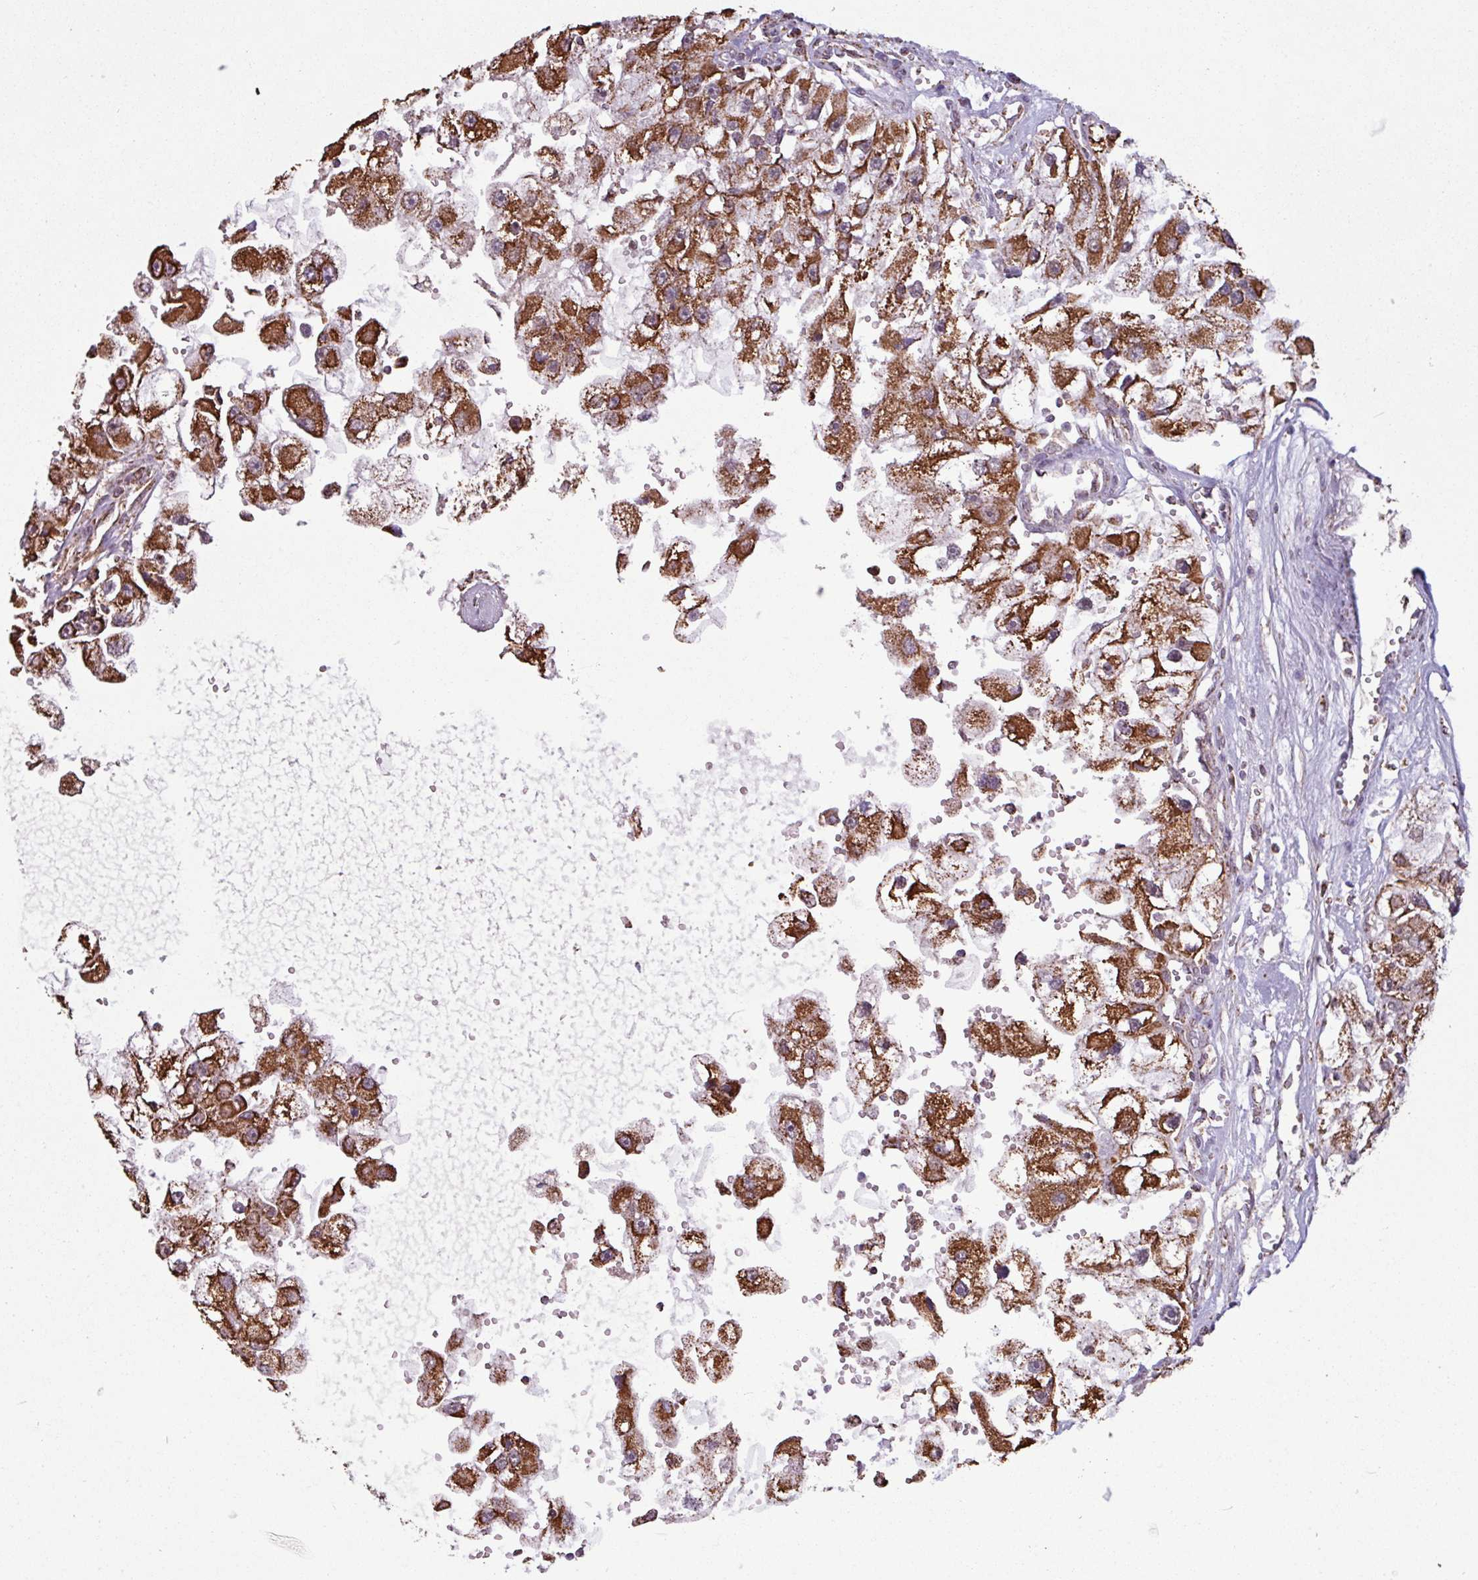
{"staining": {"intensity": "strong", "quantity": ">75%", "location": "cytoplasmic/membranous"}, "tissue": "renal cancer", "cell_type": "Tumor cells", "image_type": "cancer", "snomed": [{"axis": "morphology", "description": "Adenocarcinoma, NOS"}, {"axis": "topography", "description": "Kidney"}], "caption": "Immunohistochemical staining of renal cancer exhibits strong cytoplasmic/membranous protein positivity in about >75% of tumor cells.", "gene": "ALG8", "patient": {"sex": "male", "age": 63}}